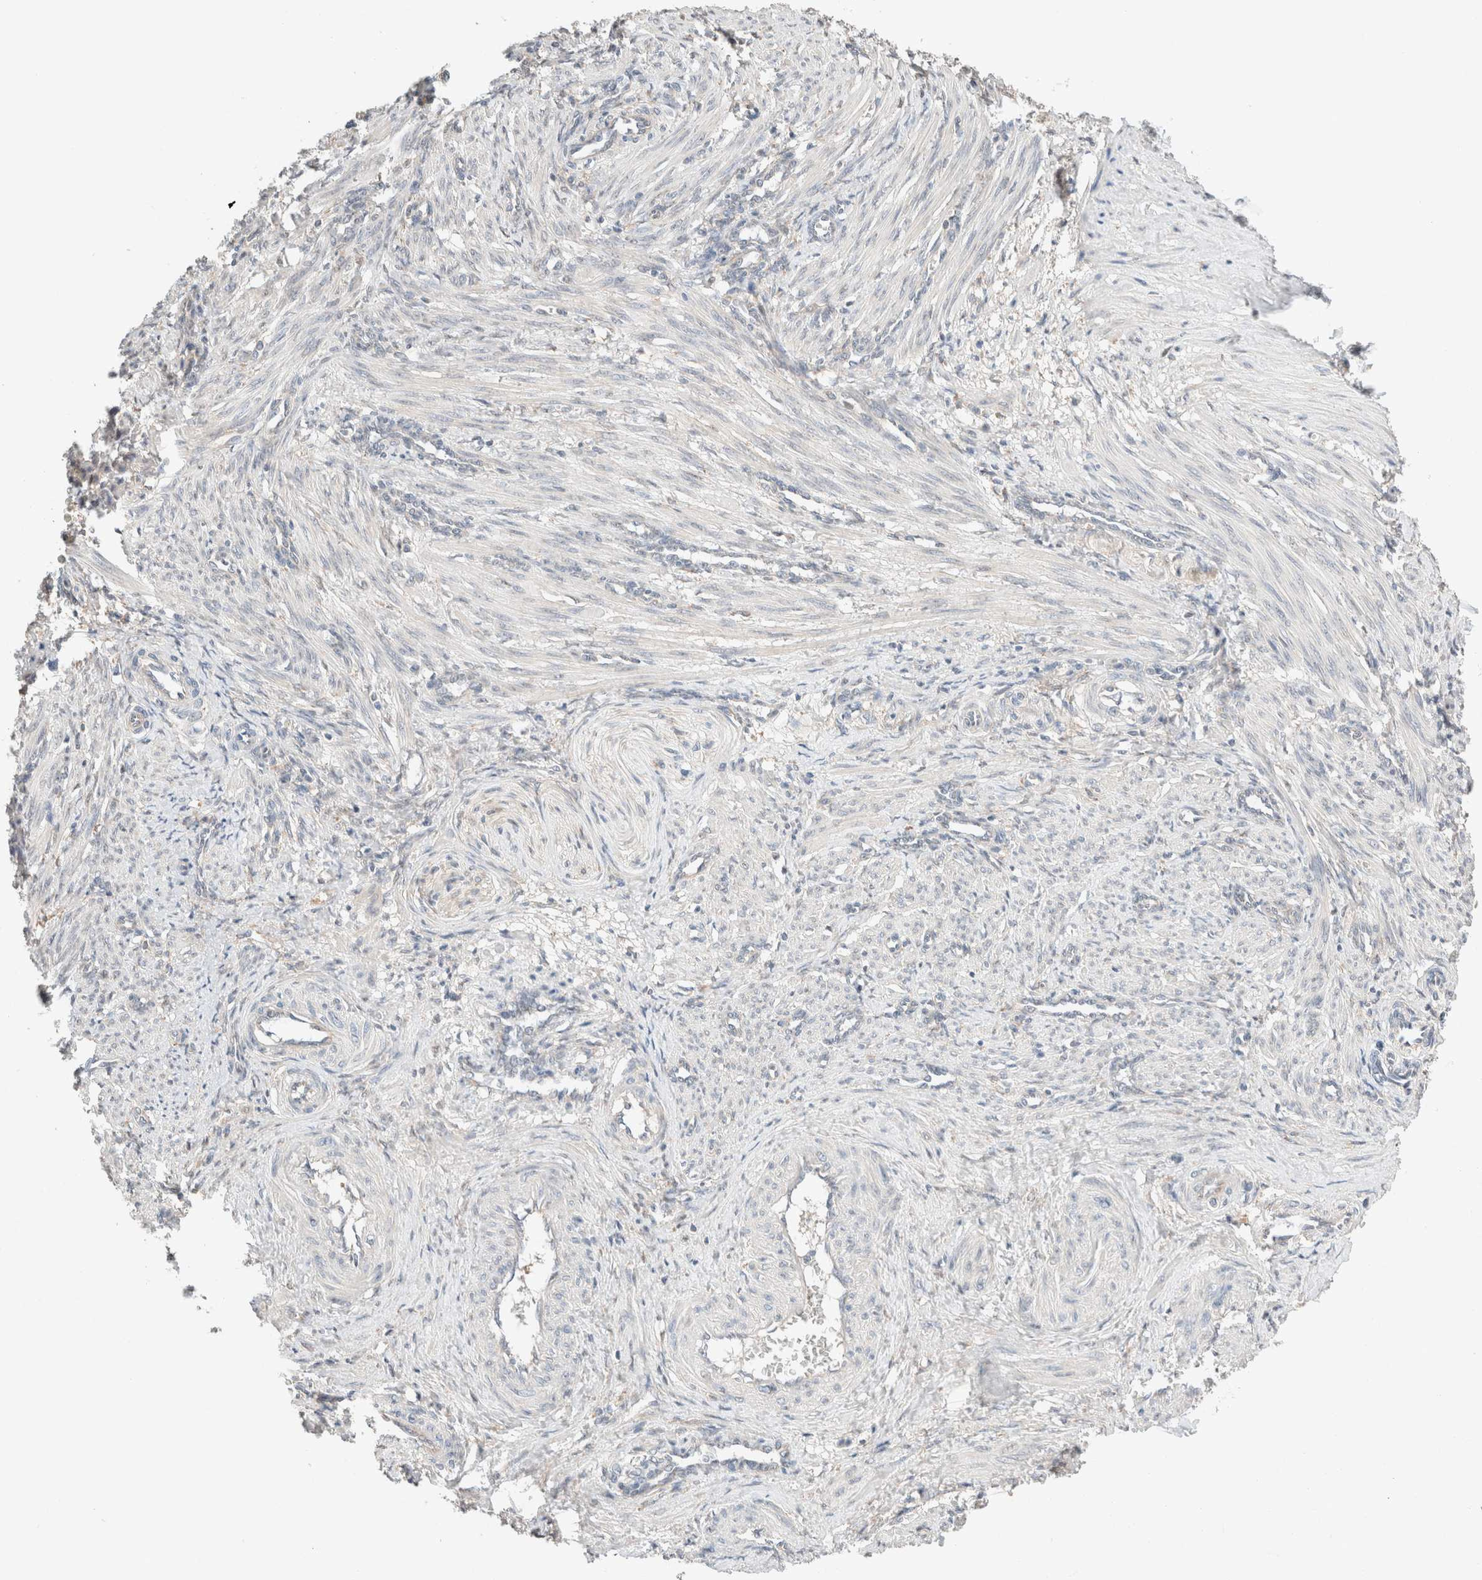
{"staining": {"intensity": "negative", "quantity": "none", "location": "none"}, "tissue": "smooth muscle", "cell_type": "Smooth muscle cells", "image_type": "normal", "snomed": [{"axis": "morphology", "description": "Normal tissue, NOS"}, {"axis": "topography", "description": "Endometrium"}], "caption": "Immunohistochemistry of normal smooth muscle reveals no staining in smooth muscle cells. Nuclei are stained in blue.", "gene": "PCM1", "patient": {"sex": "female", "age": 33}}